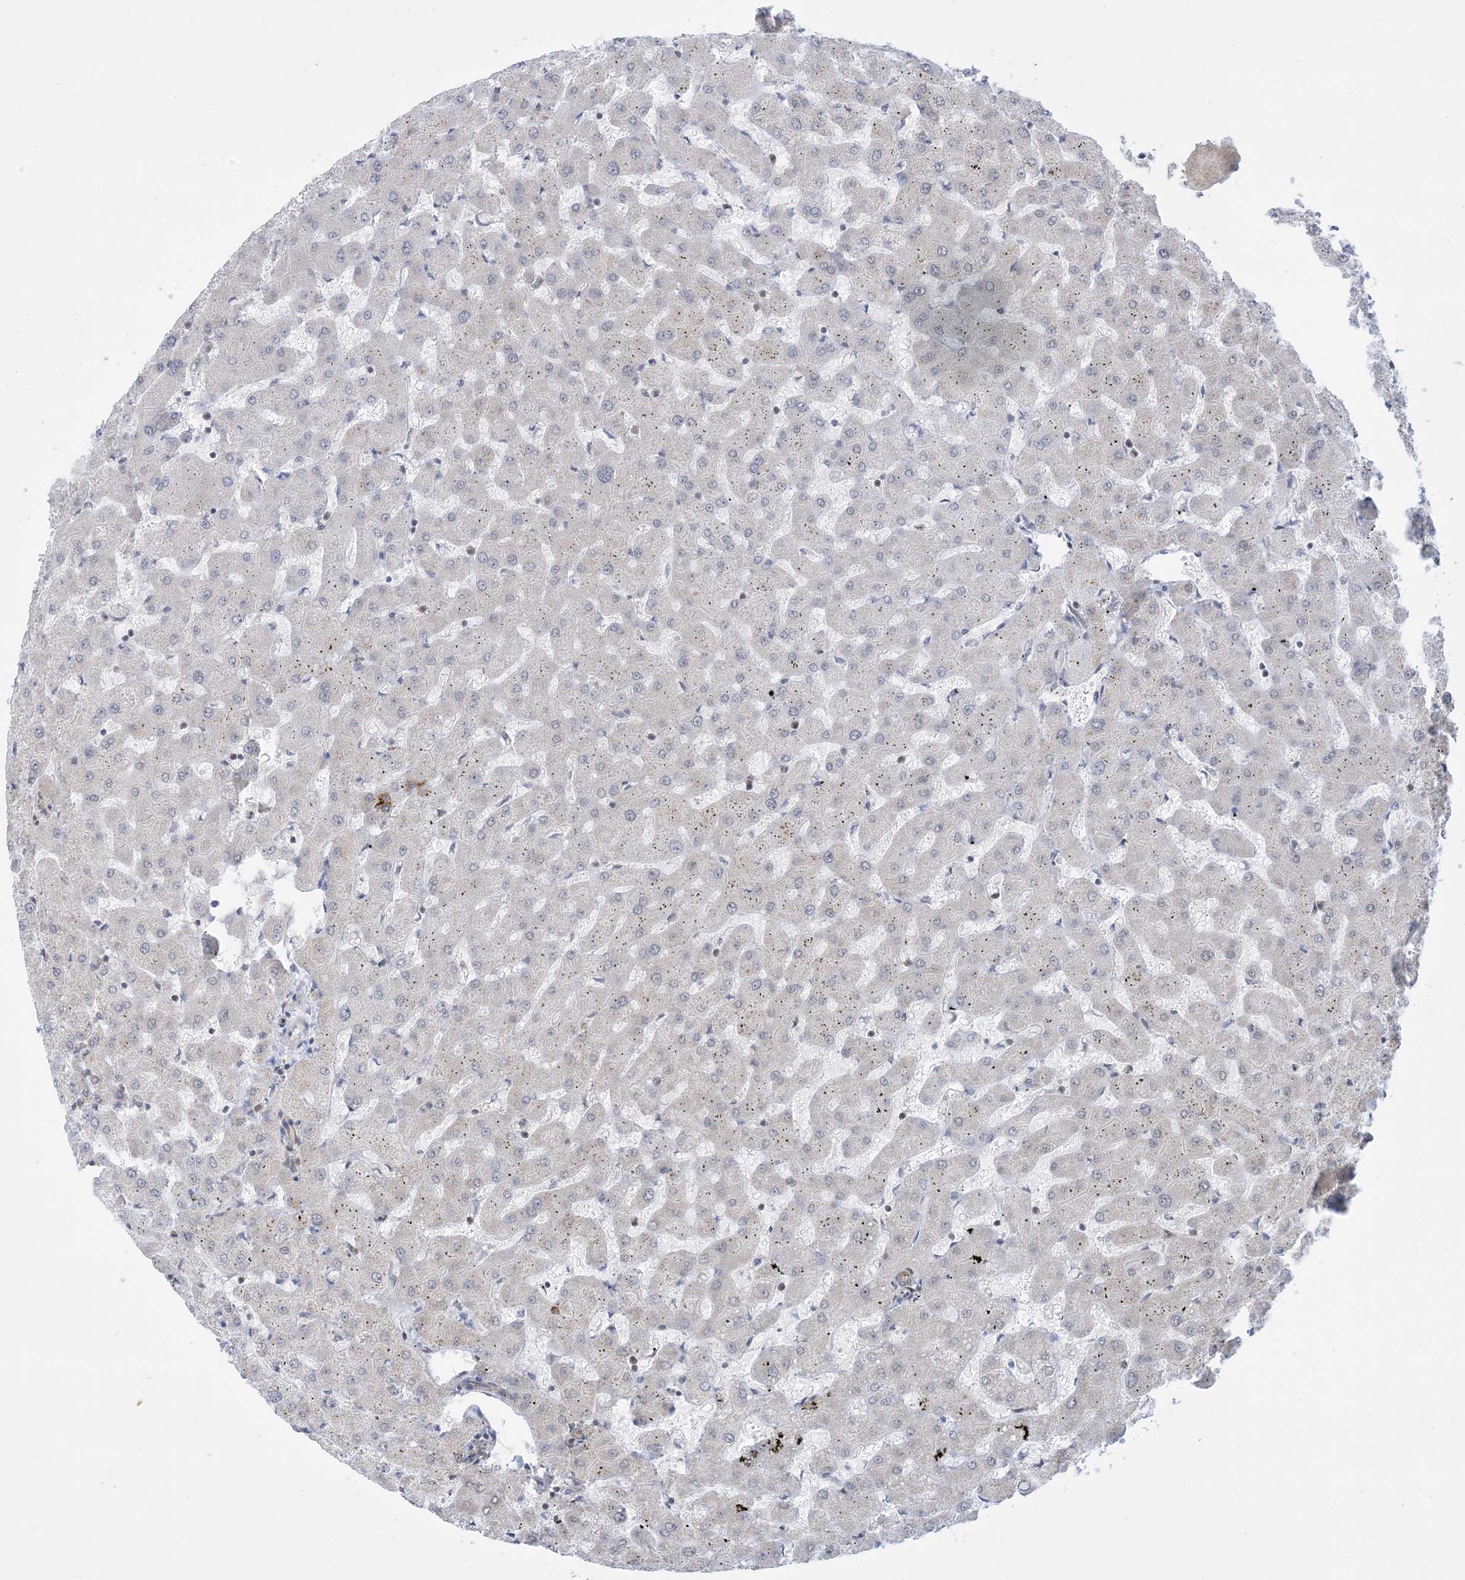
{"staining": {"intensity": "moderate", "quantity": ">75%", "location": "cytoplasmic/membranous"}, "tissue": "liver", "cell_type": "Cholangiocytes", "image_type": "normal", "snomed": [{"axis": "morphology", "description": "Normal tissue, NOS"}, {"axis": "topography", "description": "Liver"}], "caption": "About >75% of cholangiocytes in normal liver display moderate cytoplasmic/membranous protein expression as visualized by brown immunohistochemical staining.", "gene": "CASP4", "patient": {"sex": "female", "age": 63}}